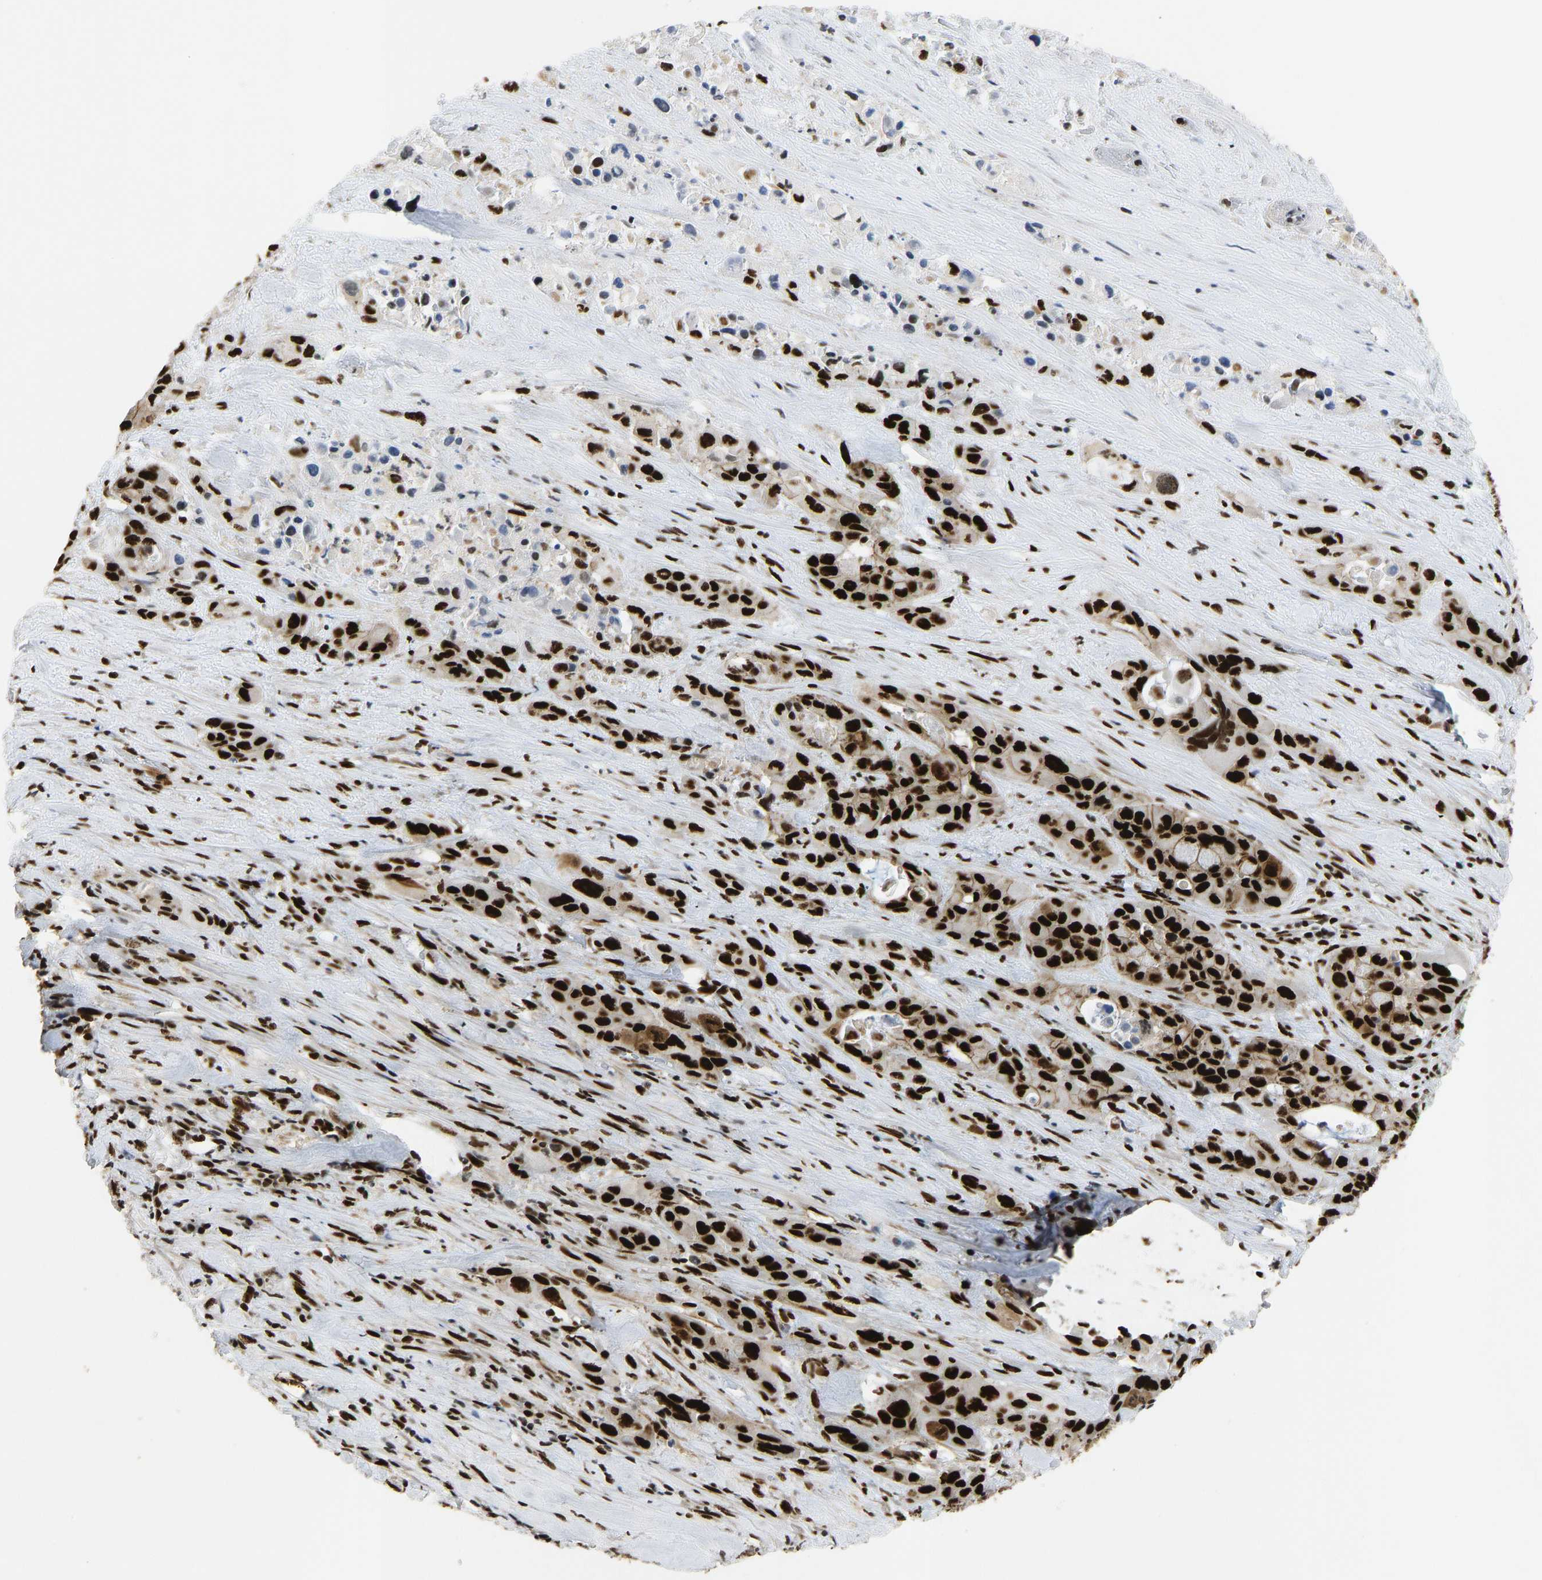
{"staining": {"intensity": "strong", "quantity": ">75%", "location": "nuclear"}, "tissue": "pancreatic cancer", "cell_type": "Tumor cells", "image_type": "cancer", "snomed": [{"axis": "morphology", "description": "Adenocarcinoma, NOS"}, {"axis": "topography", "description": "Pancreas"}], "caption": "Protein analysis of pancreatic cancer tissue shows strong nuclear expression in approximately >75% of tumor cells.", "gene": "FOXK1", "patient": {"sex": "male", "age": 53}}